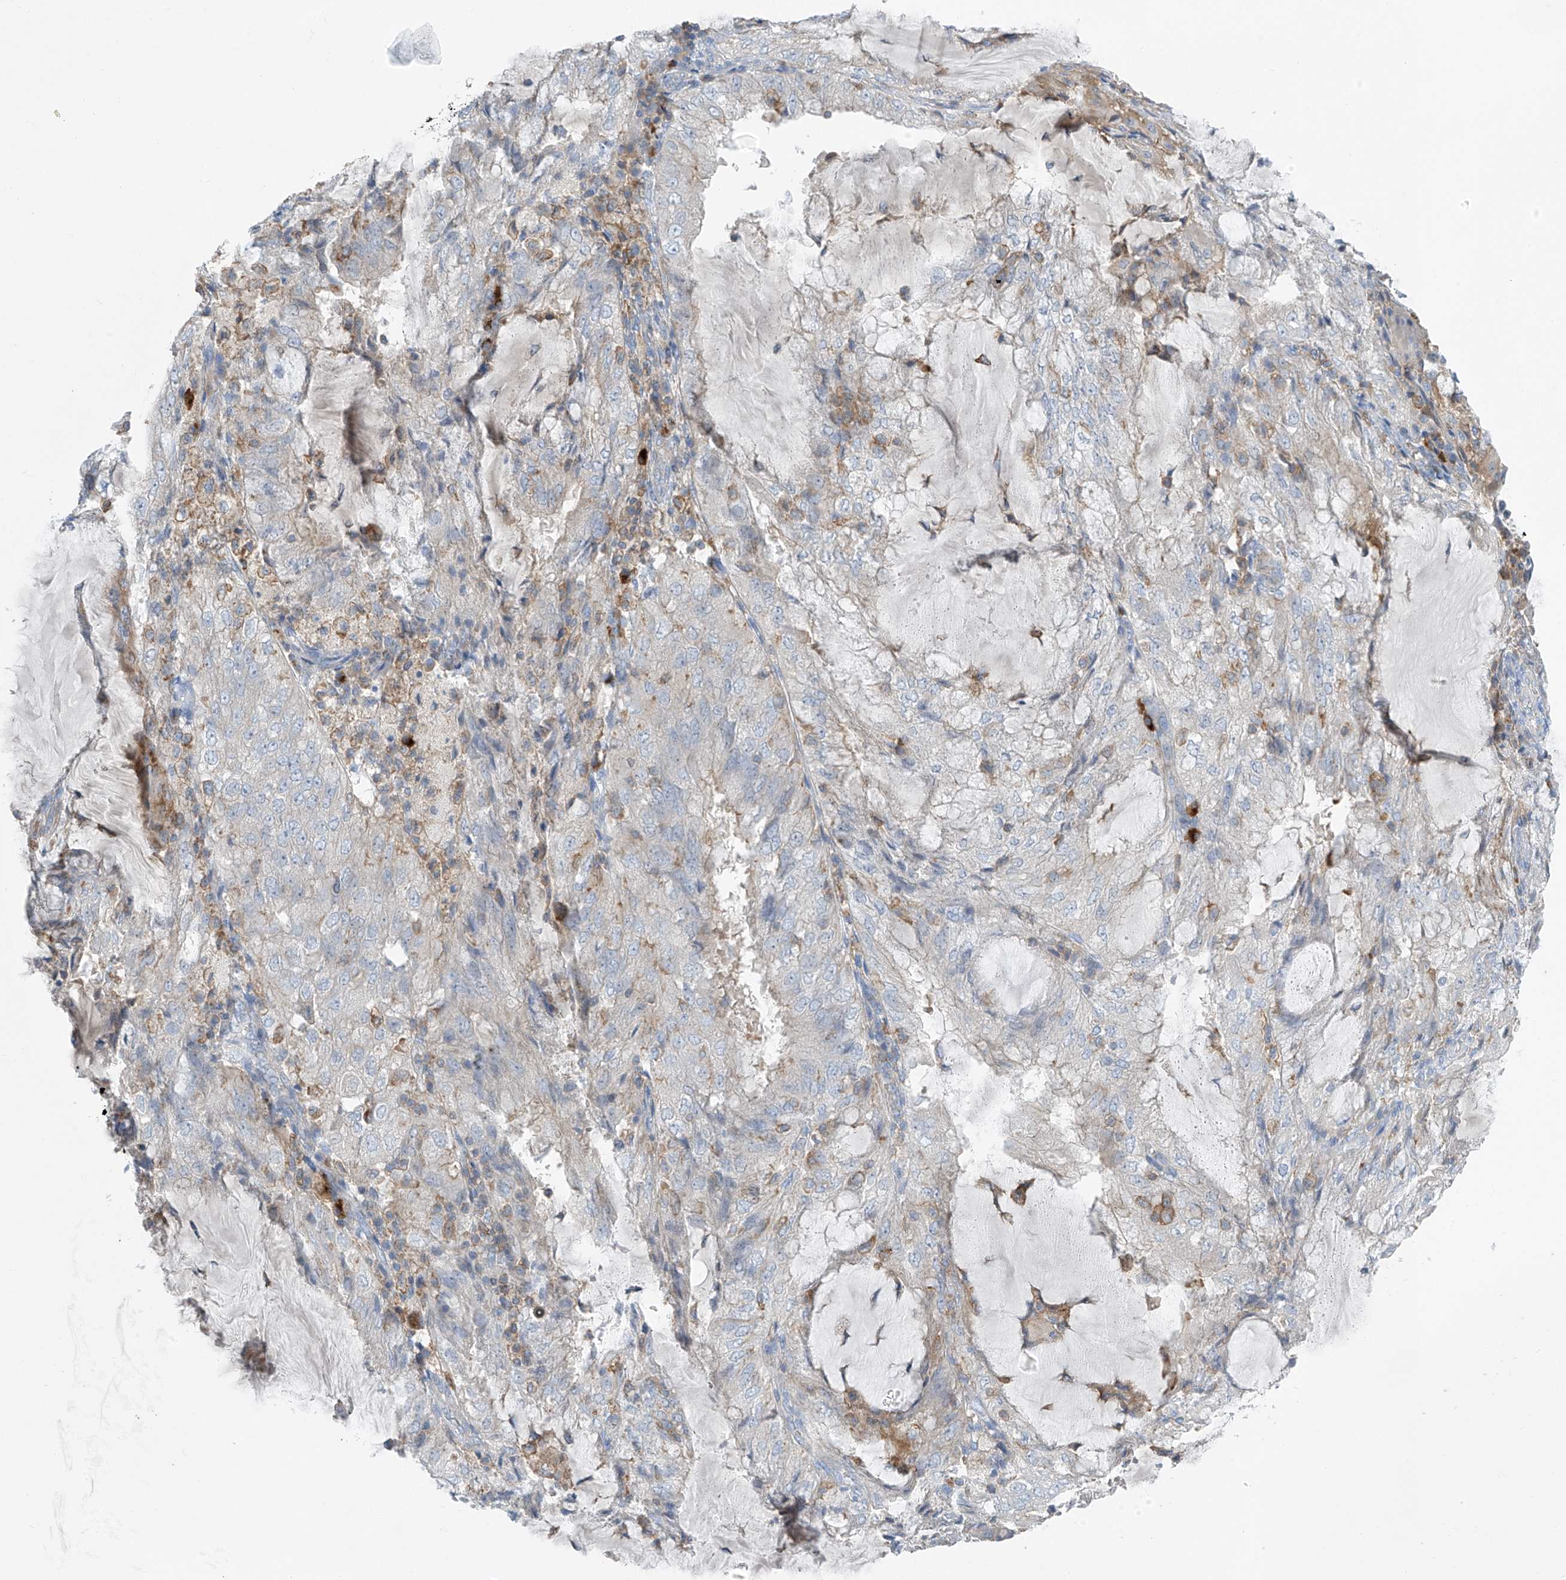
{"staining": {"intensity": "weak", "quantity": "<25%", "location": "cytoplasmic/membranous"}, "tissue": "endometrial cancer", "cell_type": "Tumor cells", "image_type": "cancer", "snomed": [{"axis": "morphology", "description": "Adenocarcinoma, NOS"}, {"axis": "topography", "description": "Endometrium"}], "caption": "Tumor cells show no significant expression in endometrial adenocarcinoma.", "gene": "NALCN", "patient": {"sex": "female", "age": 81}}